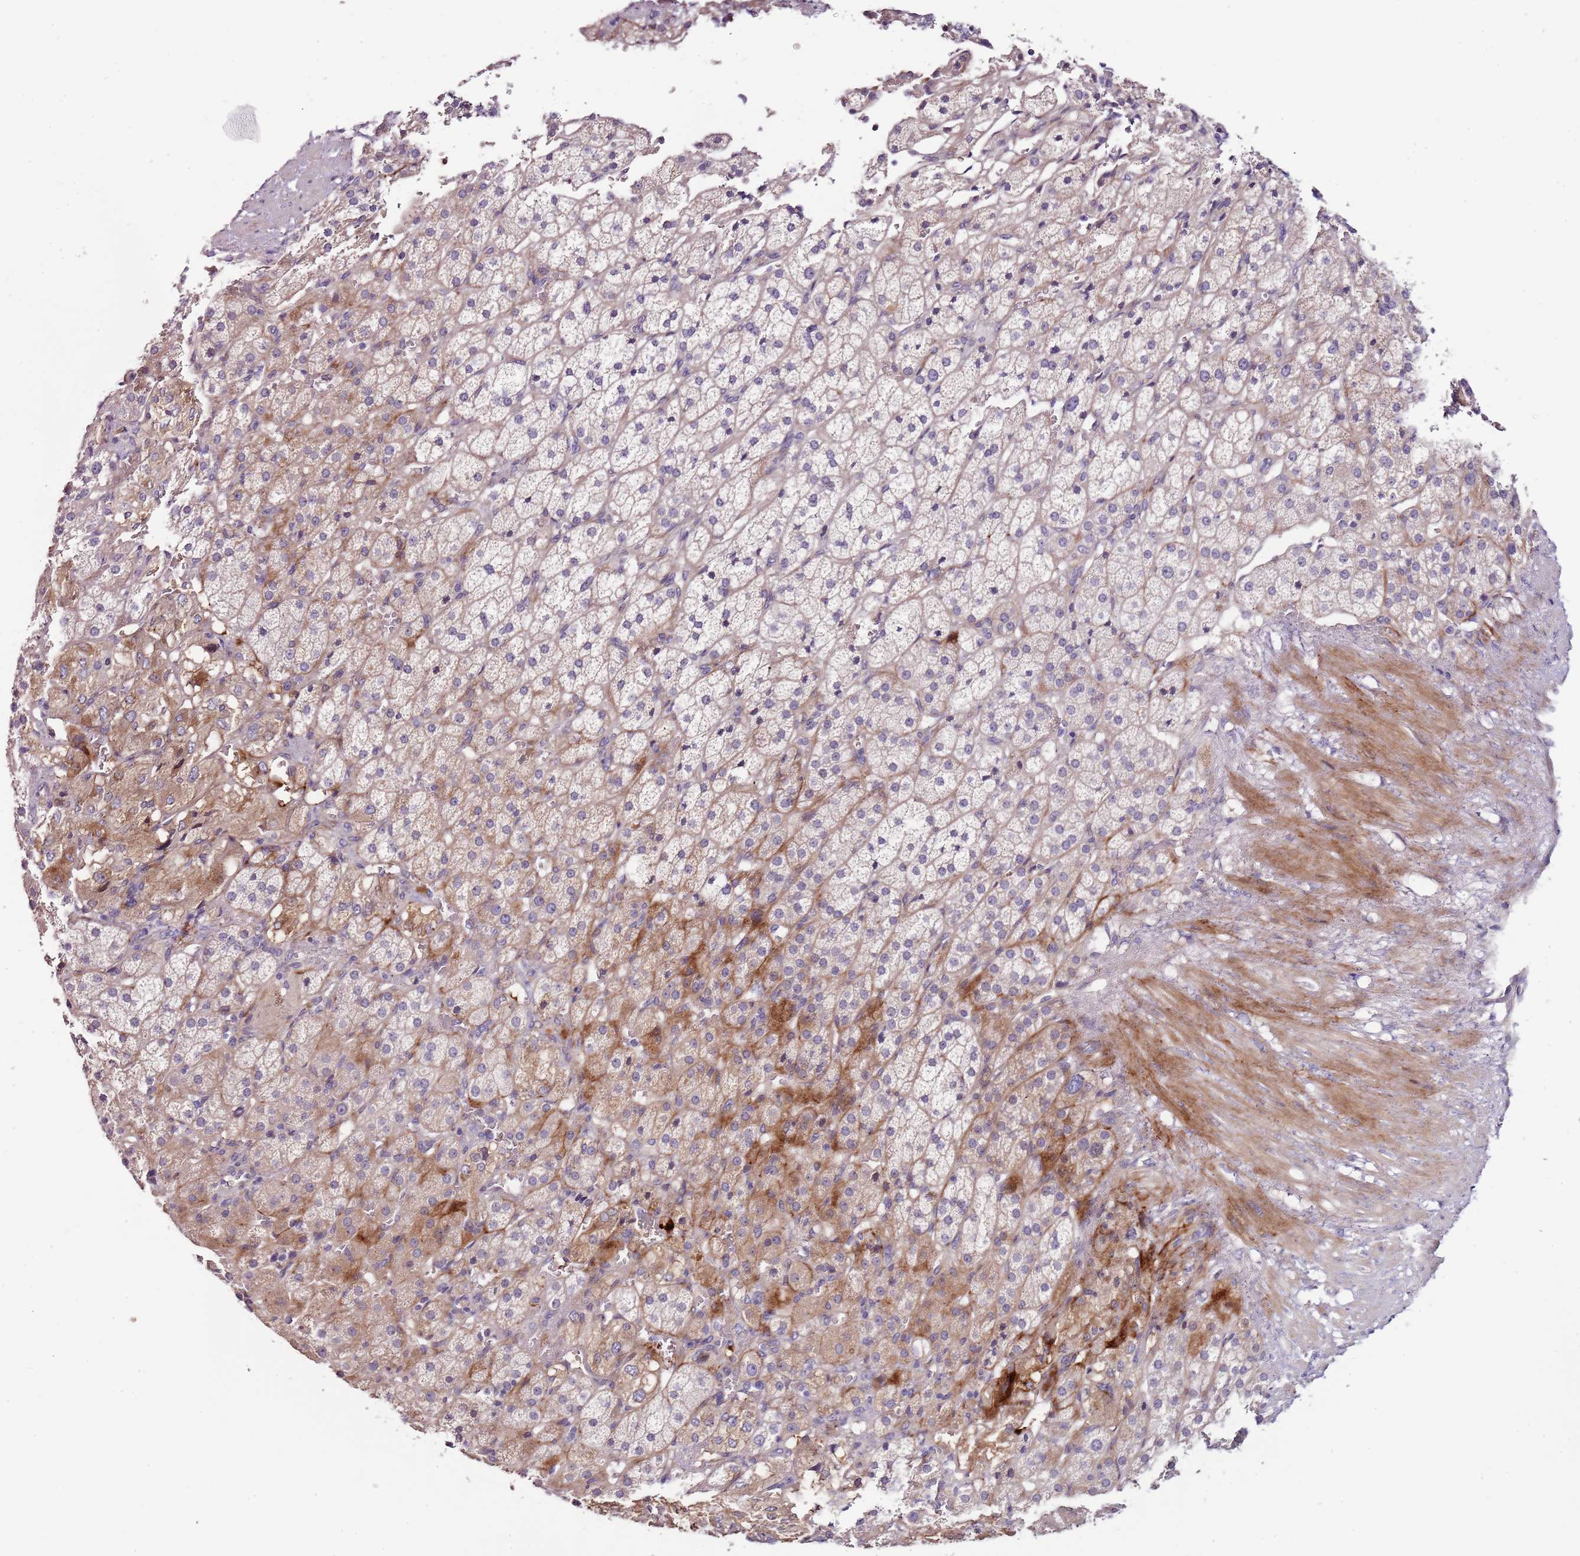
{"staining": {"intensity": "moderate", "quantity": "<25%", "location": "cytoplasmic/membranous"}, "tissue": "adrenal gland", "cell_type": "Glandular cells", "image_type": "normal", "snomed": [{"axis": "morphology", "description": "Normal tissue, NOS"}, {"axis": "topography", "description": "Adrenal gland"}], "caption": "Protein expression analysis of benign human adrenal gland reveals moderate cytoplasmic/membranous positivity in about <25% of glandular cells. The protein is shown in brown color, while the nuclei are stained blue.", "gene": "NKX2", "patient": {"sex": "female", "age": 57}}